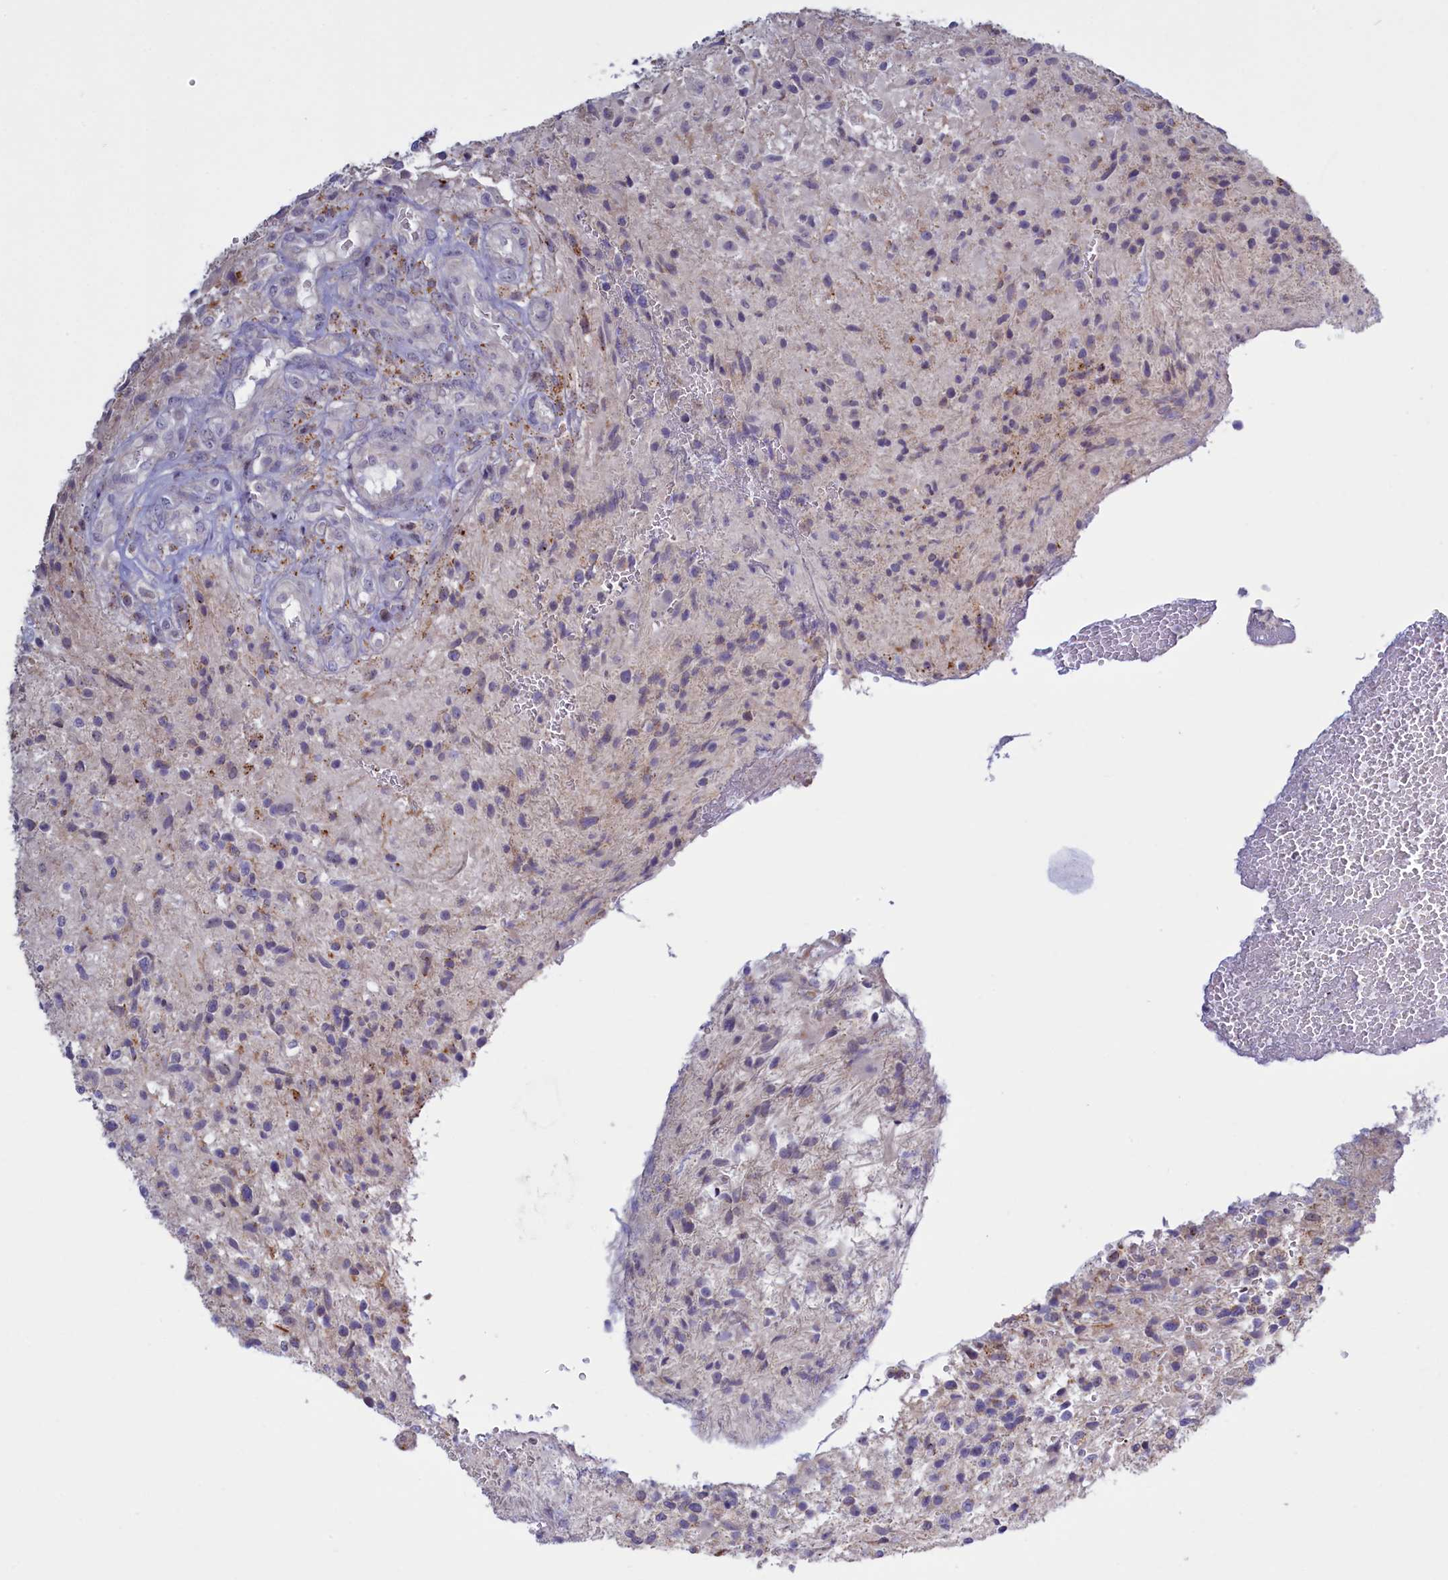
{"staining": {"intensity": "negative", "quantity": "none", "location": "none"}, "tissue": "glioma", "cell_type": "Tumor cells", "image_type": "cancer", "snomed": [{"axis": "morphology", "description": "Glioma, malignant, High grade"}, {"axis": "topography", "description": "Brain"}], "caption": "Immunohistochemistry of human malignant glioma (high-grade) demonstrates no staining in tumor cells. (DAB immunohistochemistry with hematoxylin counter stain).", "gene": "HYKK", "patient": {"sex": "male", "age": 56}}